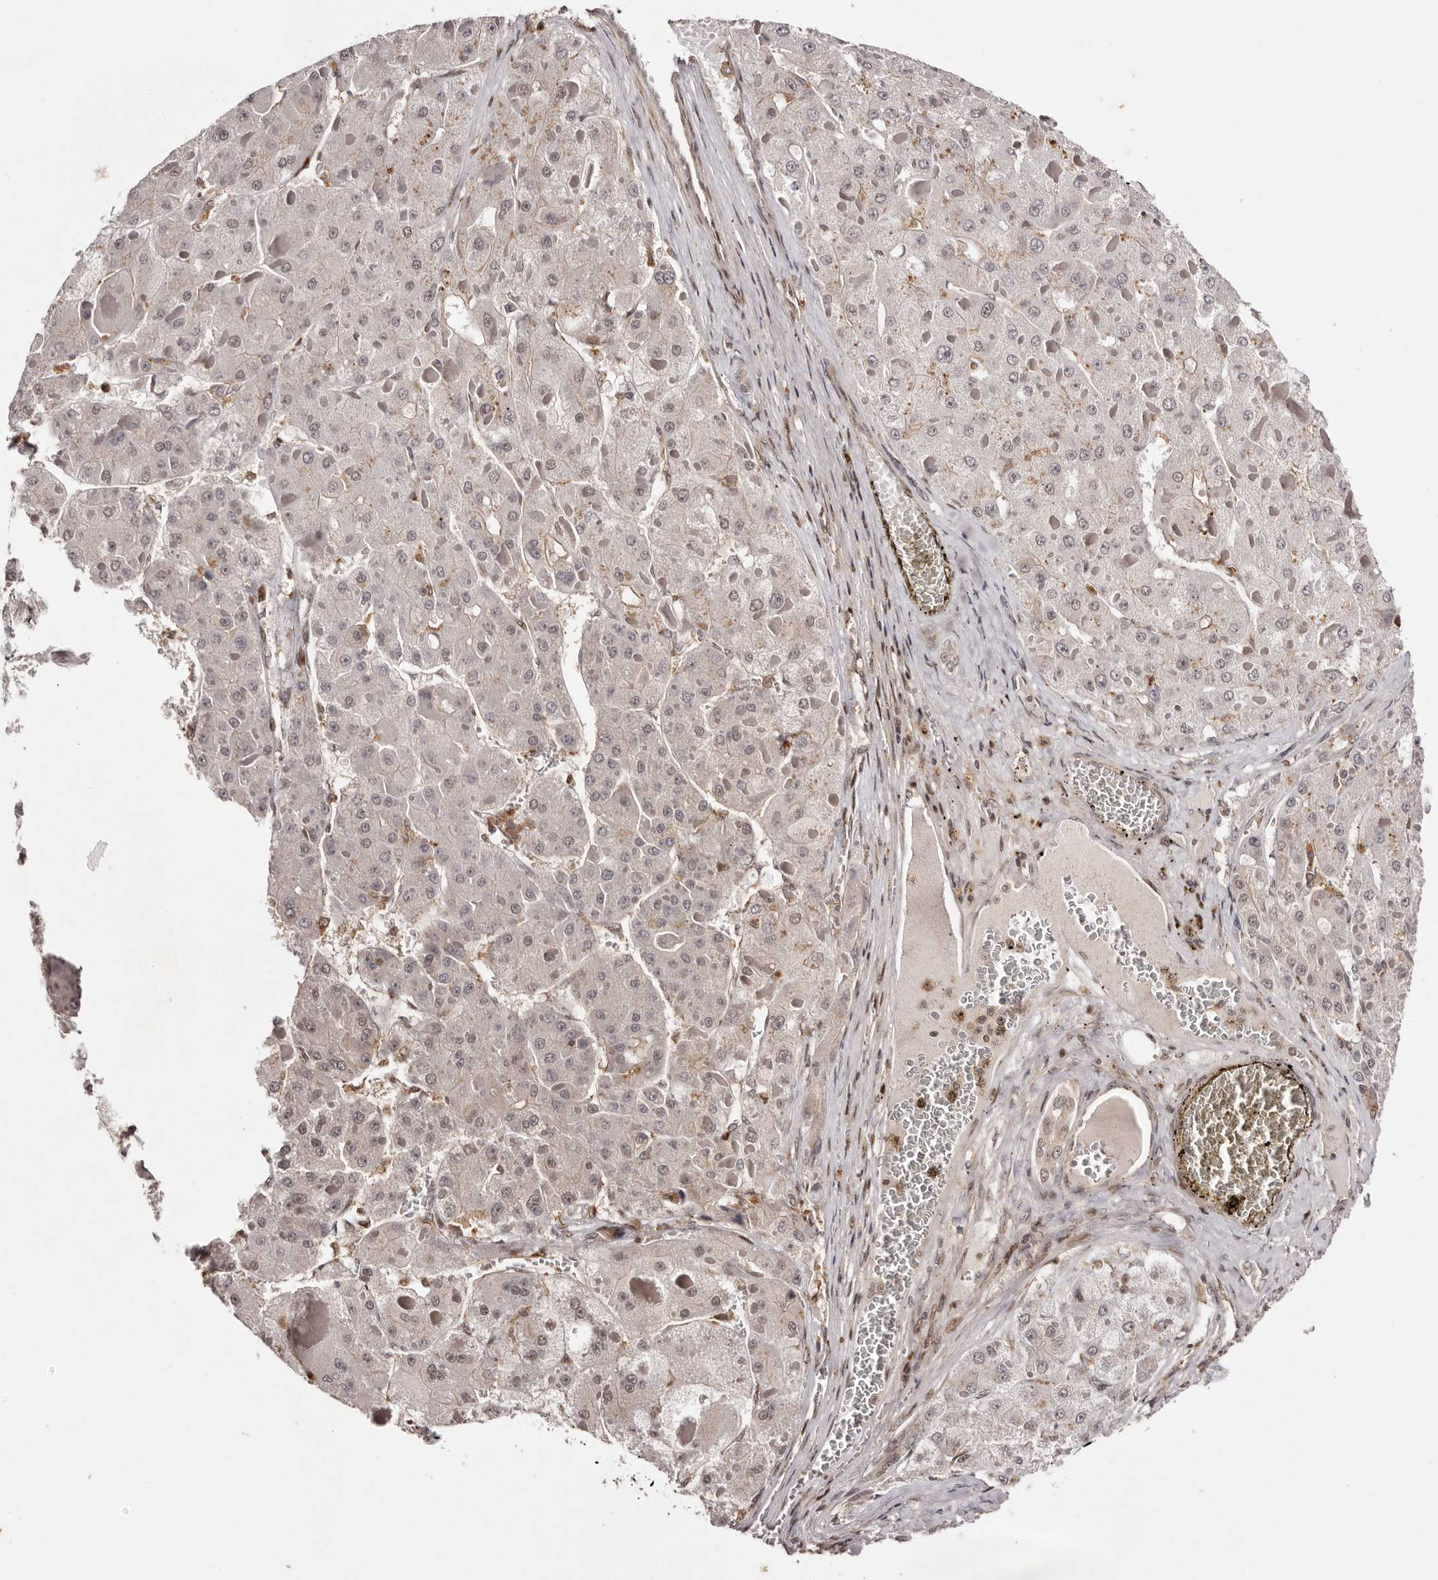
{"staining": {"intensity": "weak", "quantity": "<25%", "location": "nuclear"}, "tissue": "liver cancer", "cell_type": "Tumor cells", "image_type": "cancer", "snomed": [{"axis": "morphology", "description": "Carcinoma, Hepatocellular, NOS"}, {"axis": "topography", "description": "Liver"}], "caption": "Immunohistochemistry photomicrograph of neoplastic tissue: human liver hepatocellular carcinoma stained with DAB shows no significant protein expression in tumor cells.", "gene": "FBXO5", "patient": {"sex": "female", "age": 73}}